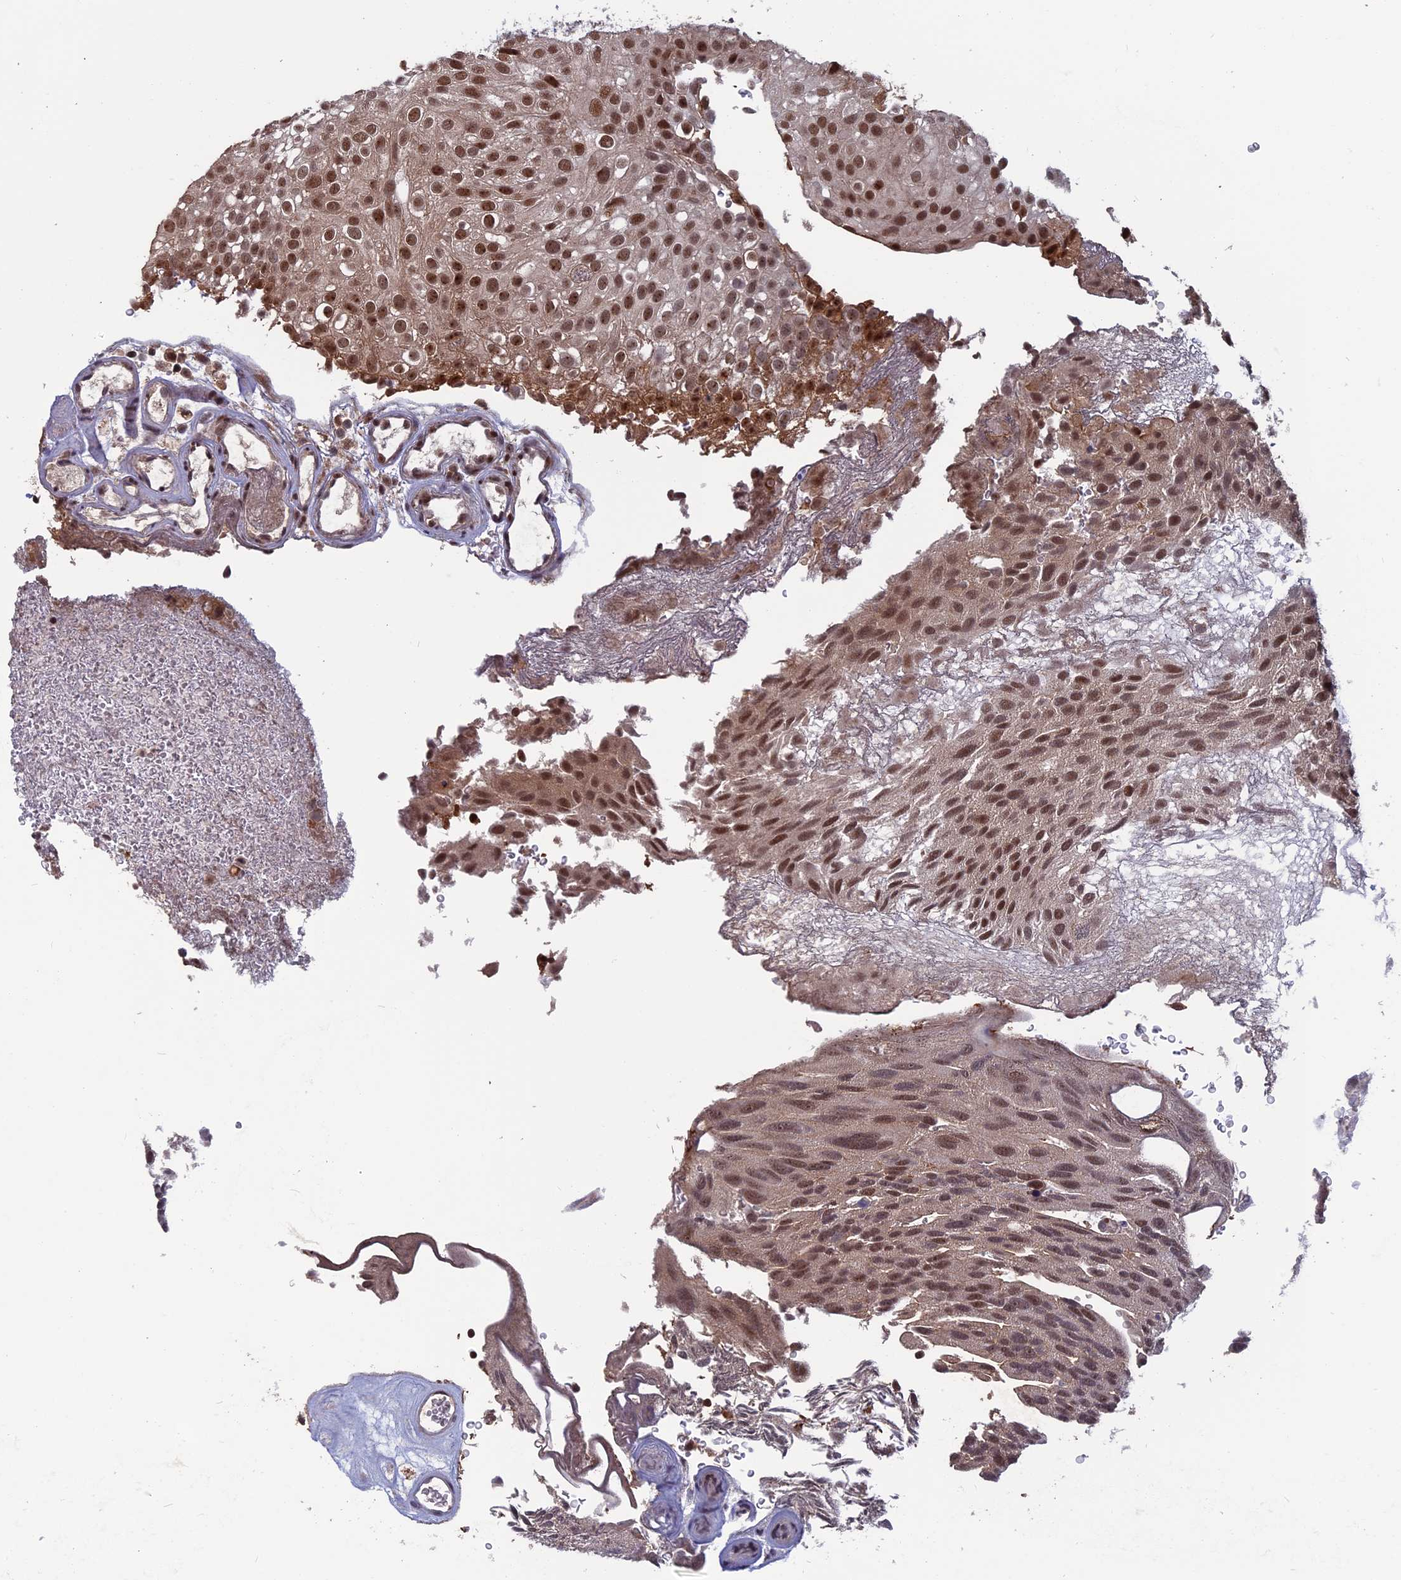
{"staining": {"intensity": "moderate", "quantity": ">75%", "location": "cytoplasmic/membranous,nuclear"}, "tissue": "urothelial cancer", "cell_type": "Tumor cells", "image_type": "cancer", "snomed": [{"axis": "morphology", "description": "Urothelial carcinoma, Low grade"}, {"axis": "topography", "description": "Urinary bladder"}], "caption": "Brown immunohistochemical staining in human urothelial carcinoma (low-grade) demonstrates moderate cytoplasmic/membranous and nuclear staining in about >75% of tumor cells.", "gene": "CACTIN", "patient": {"sex": "male", "age": 78}}